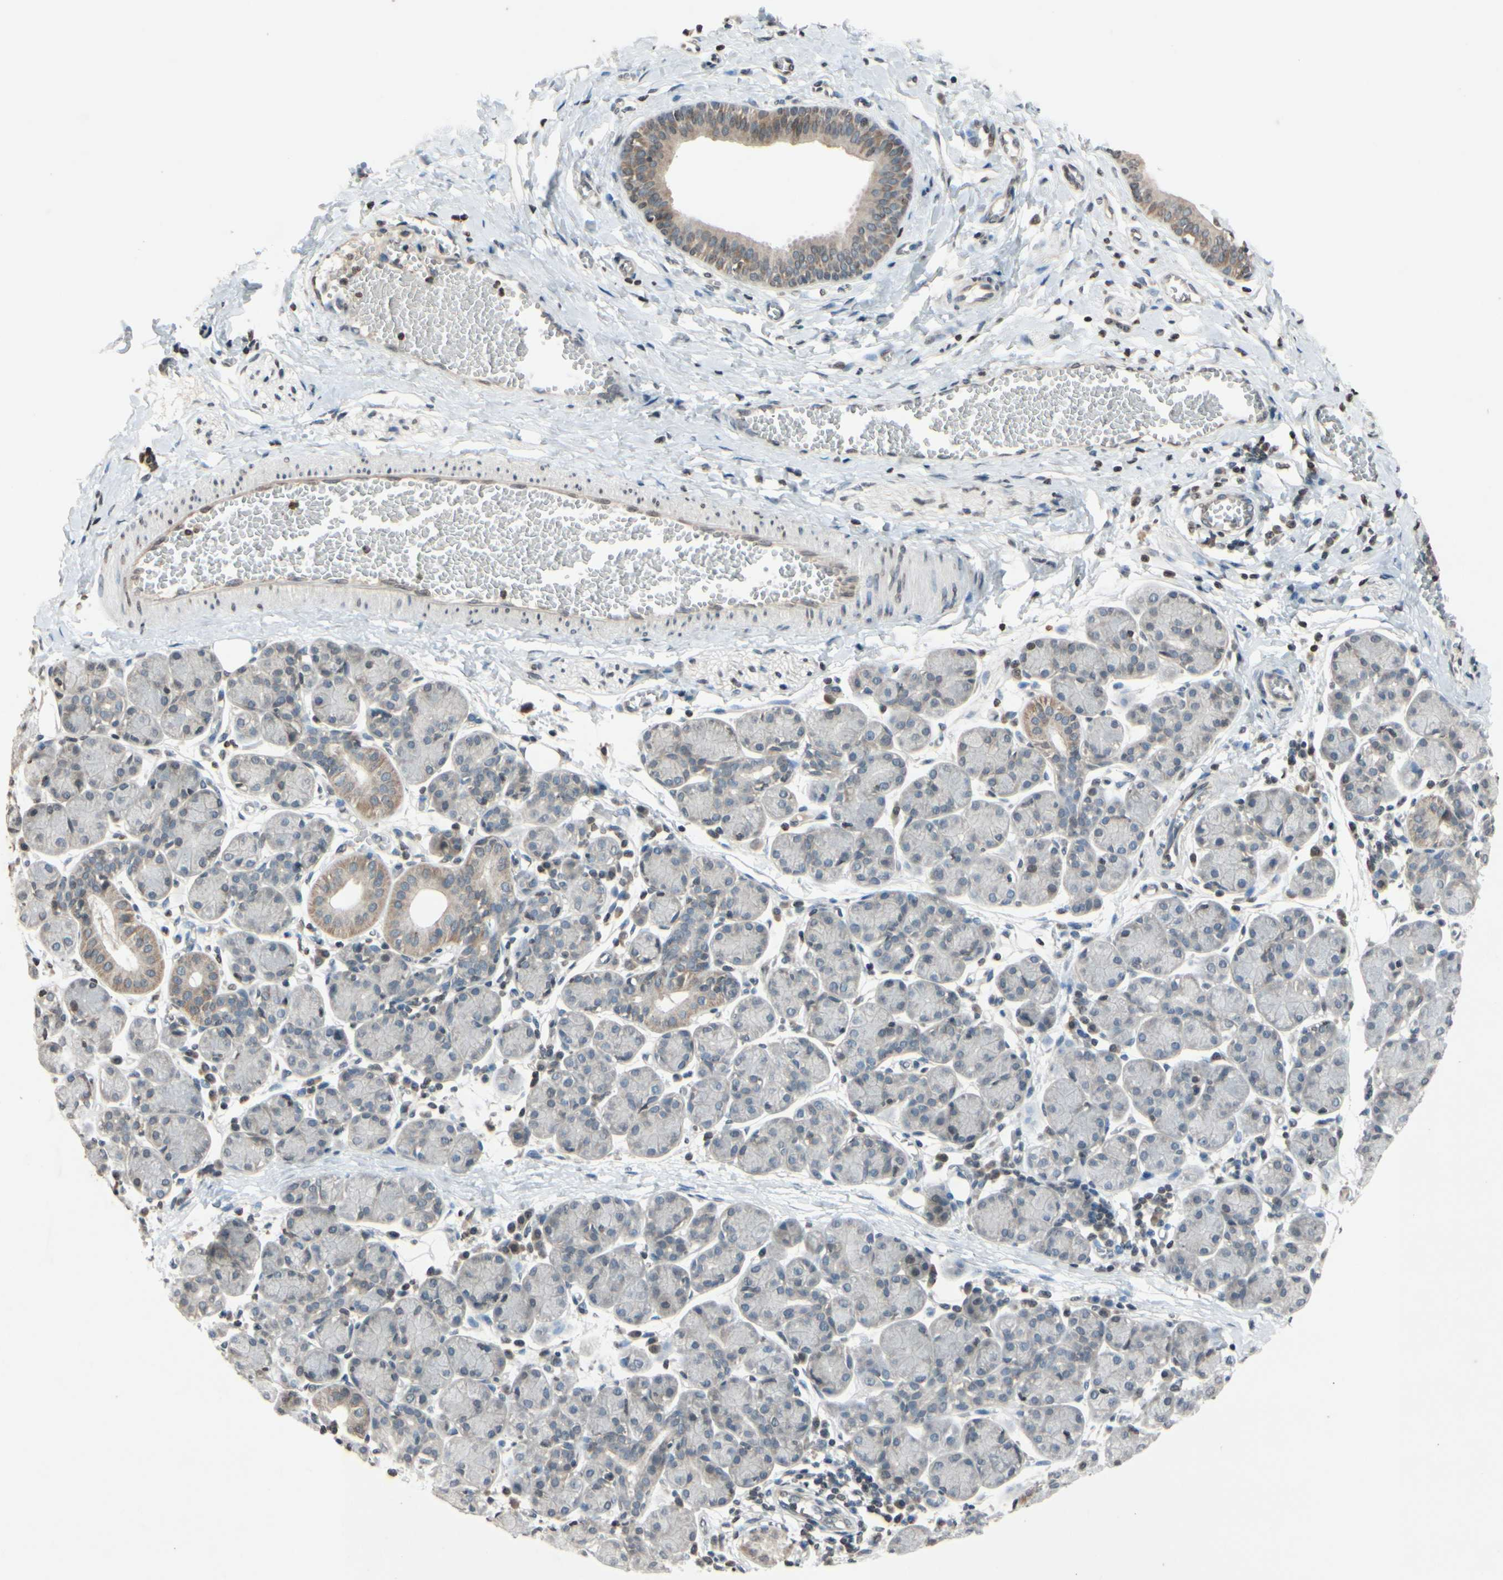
{"staining": {"intensity": "weak", "quantity": "<25%", "location": "cytoplasmic/membranous"}, "tissue": "salivary gland", "cell_type": "Glandular cells", "image_type": "normal", "snomed": [{"axis": "morphology", "description": "Normal tissue, NOS"}, {"axis": "morphology", "description": "Inflammation, NOS"}, {"axis": "topography", "description": "Lymph node"}, {"axis": "topography", "description": "Salivary gland"}], "caption": "Human salivary gland stained for a protein using immunohistochemistry shows no staining in glandular cells.", "gene": "CLDN11", "patient": {"sex": "male", "age": 3}}